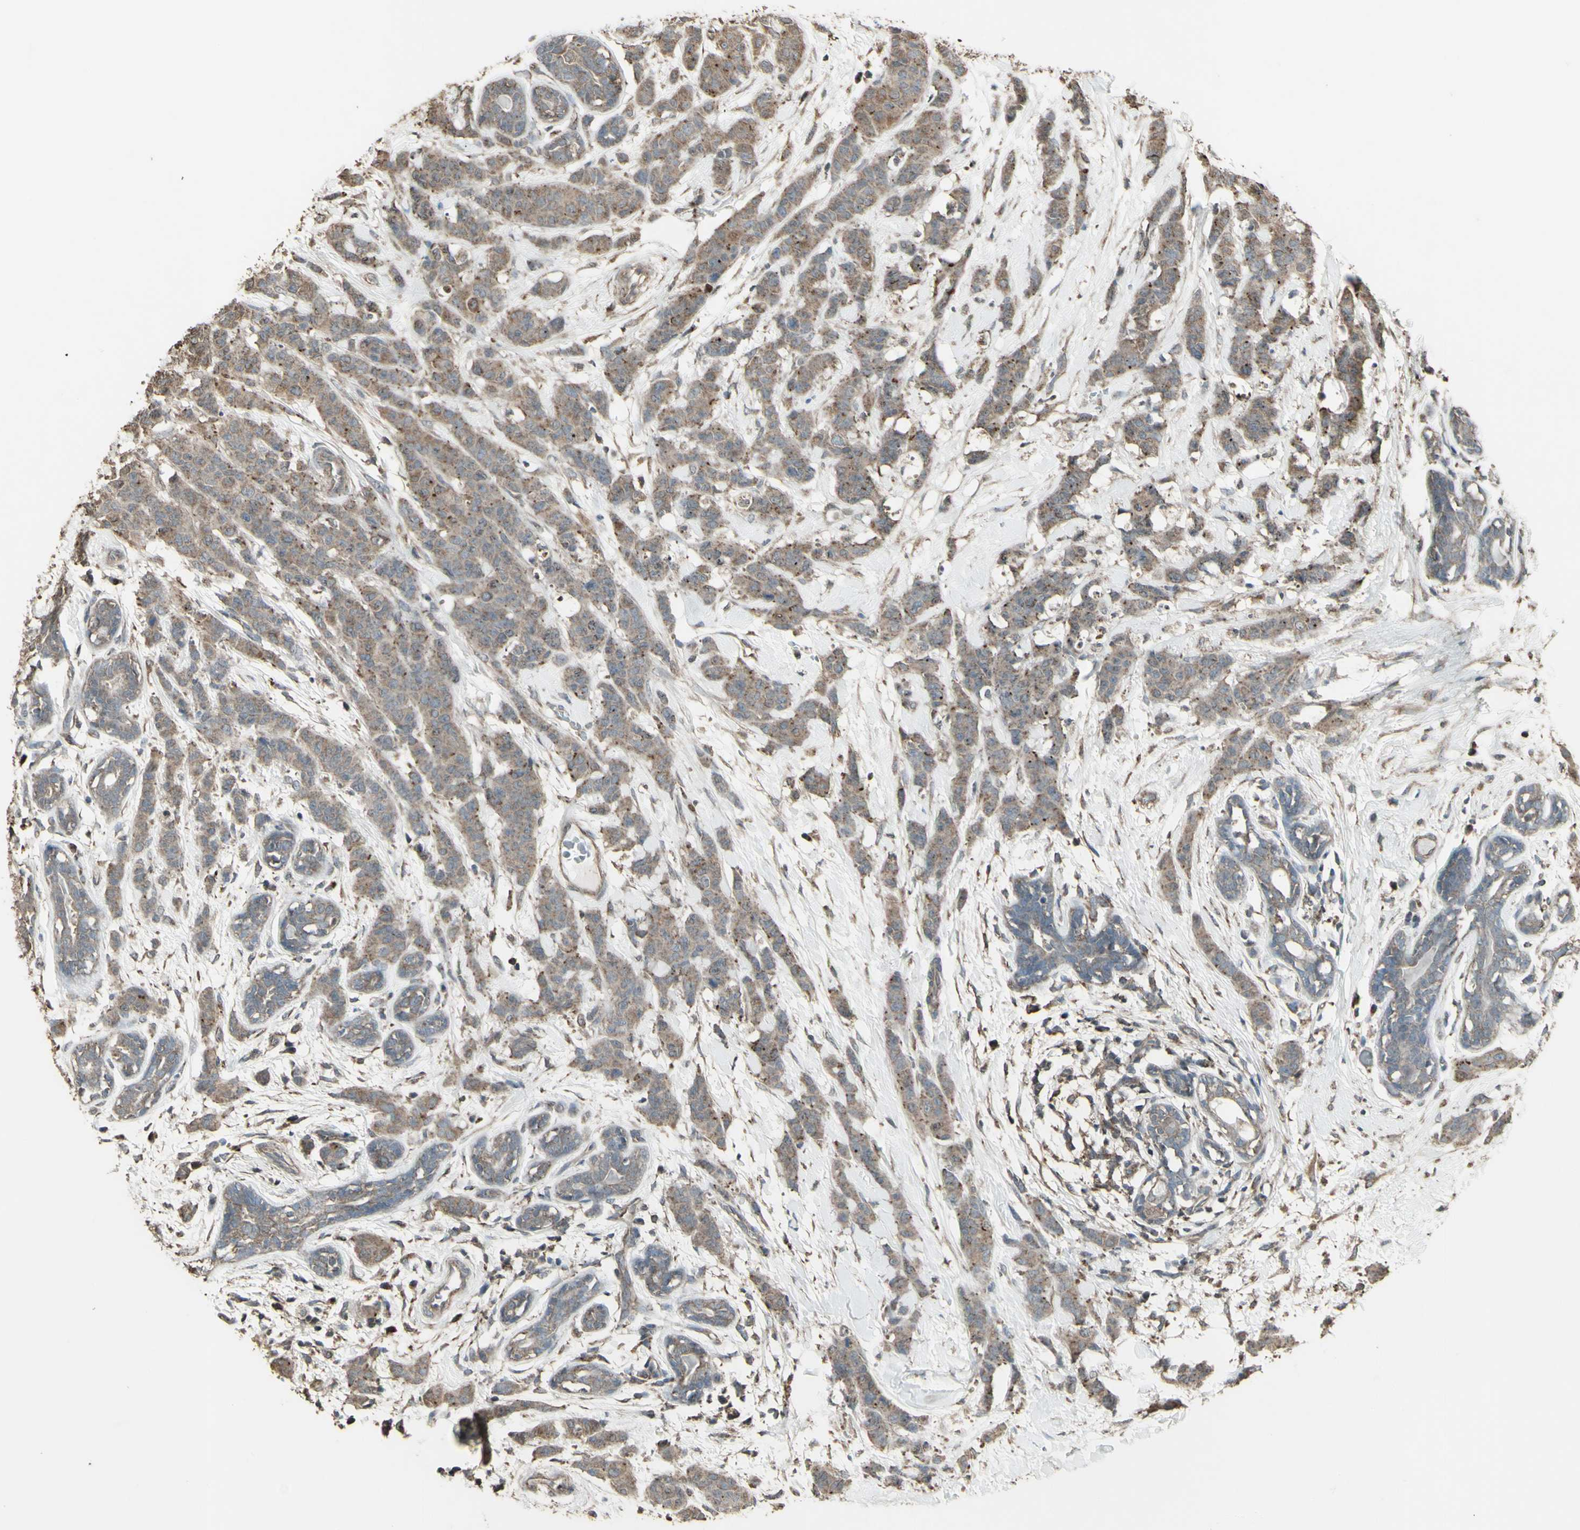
{"staining": {"intensity": "moderate", "quantity": ">75%", "location": "cytoplasmic/membranous"}, "tissue": "breast cancer", "cell_type": "Tumor cells", "image_type": "cancer", "snomed": [{"axis": "morphology", "description": "Normal tissue, NOS"}, {"axis": "morphology", "description": "Duct carcinoma"}, {"axis": "topography", "description": "Breast"}], "caption": "Immunohistochemical staining of human breast cancer demonstrates medium levels of moderate cytoplasmic/membranous staining in about >75% of tumor cells. The protein of interest is stained brown, and the nuclei are stained in blue (DAB (3,3'-diaminobenzidine) IHC with brightfield microscopy, high magnification).", "gene": "FXYD3", "patient": {"sex": "female", "age": 40}}